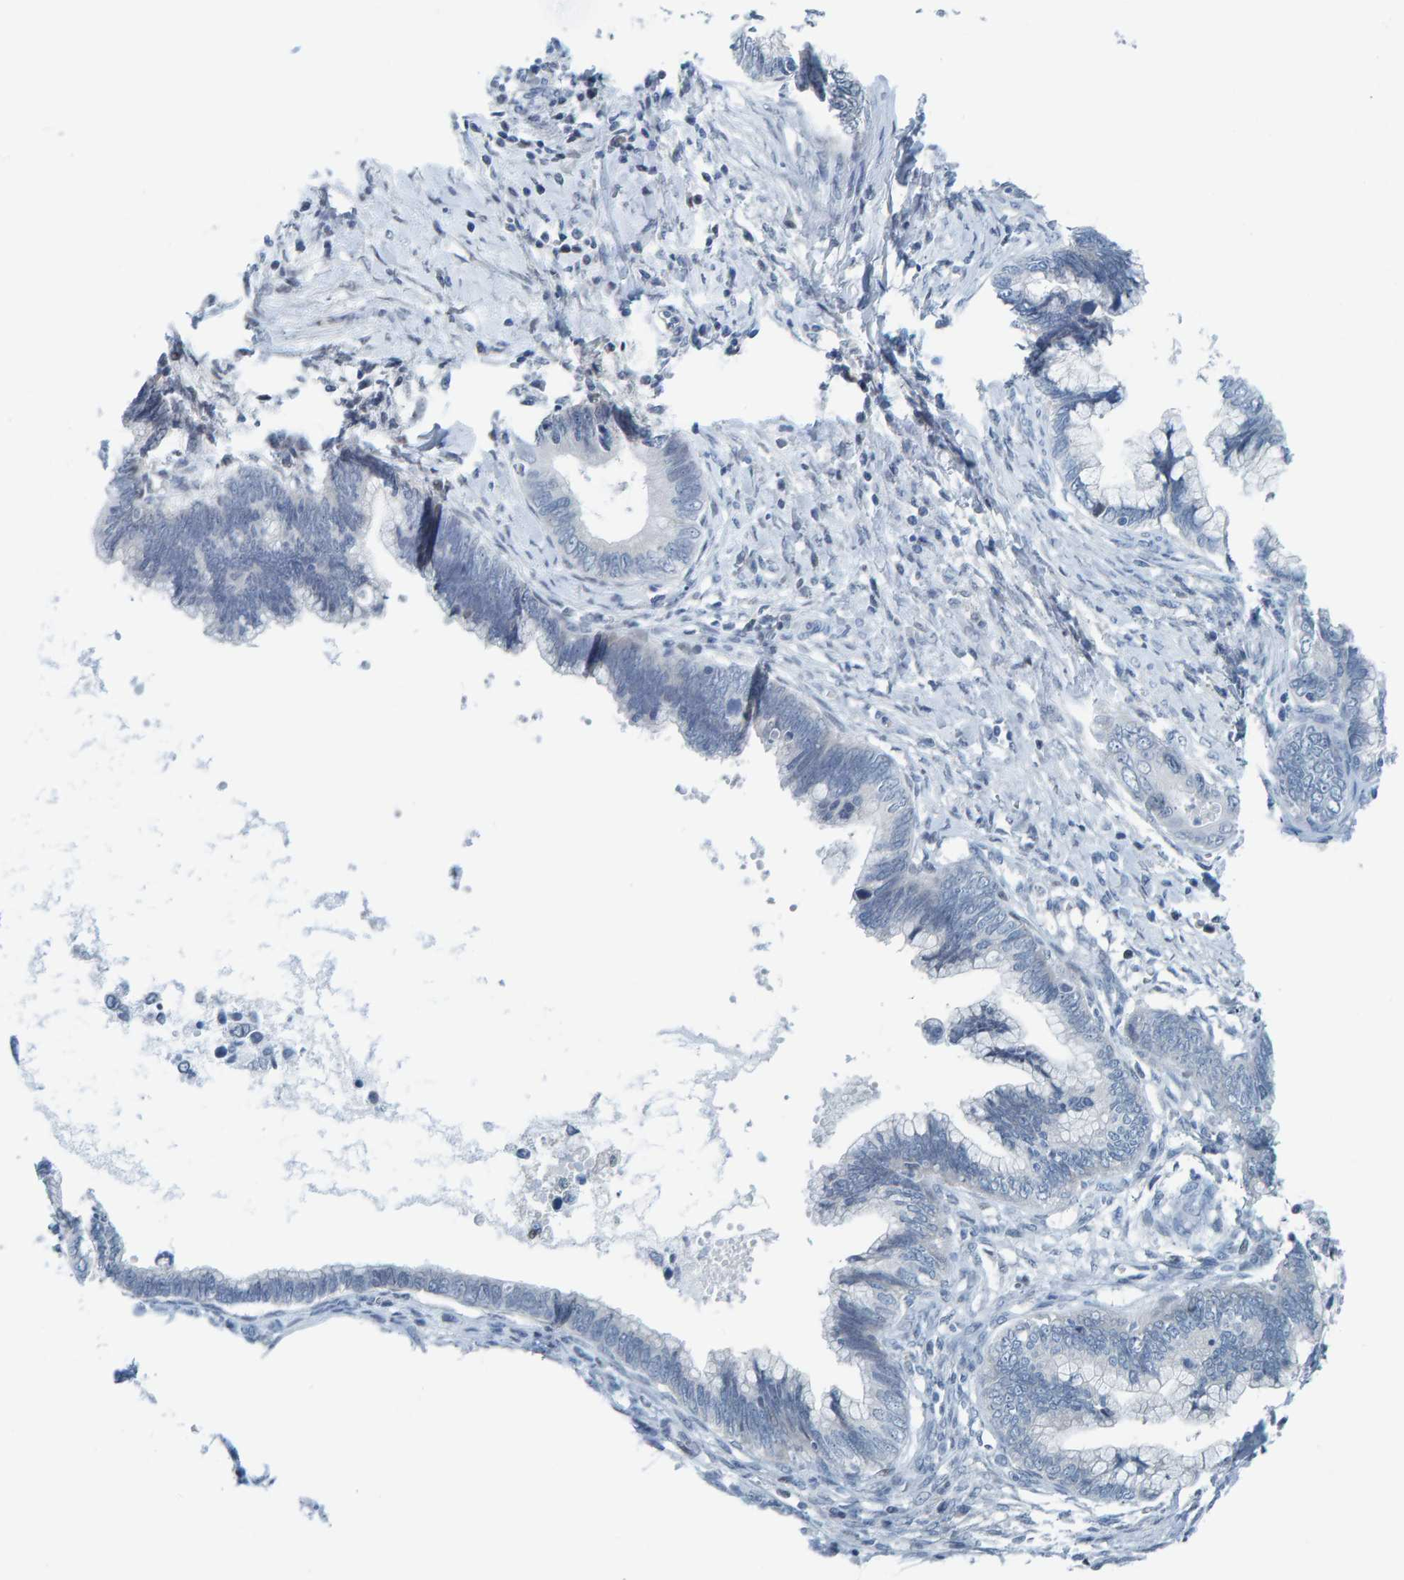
{"staining": {"intensity": "negative", "quantity": "none", "location": "none"}, "tissue": "cervical cancer", "cell_type": "Tumor cells", "image_type": "cancer", "snomed": [{"axis": "morphology", "description": "Adenocarcinoma, NOS"}, {"axis": "topography", "description": "Cervix"}], "caption": "An image of cervical cancer stained for a protein reveals no brown staining in tumor cells.", "gene": "CNP", "patient": {"sex": "female", "age": 44}}